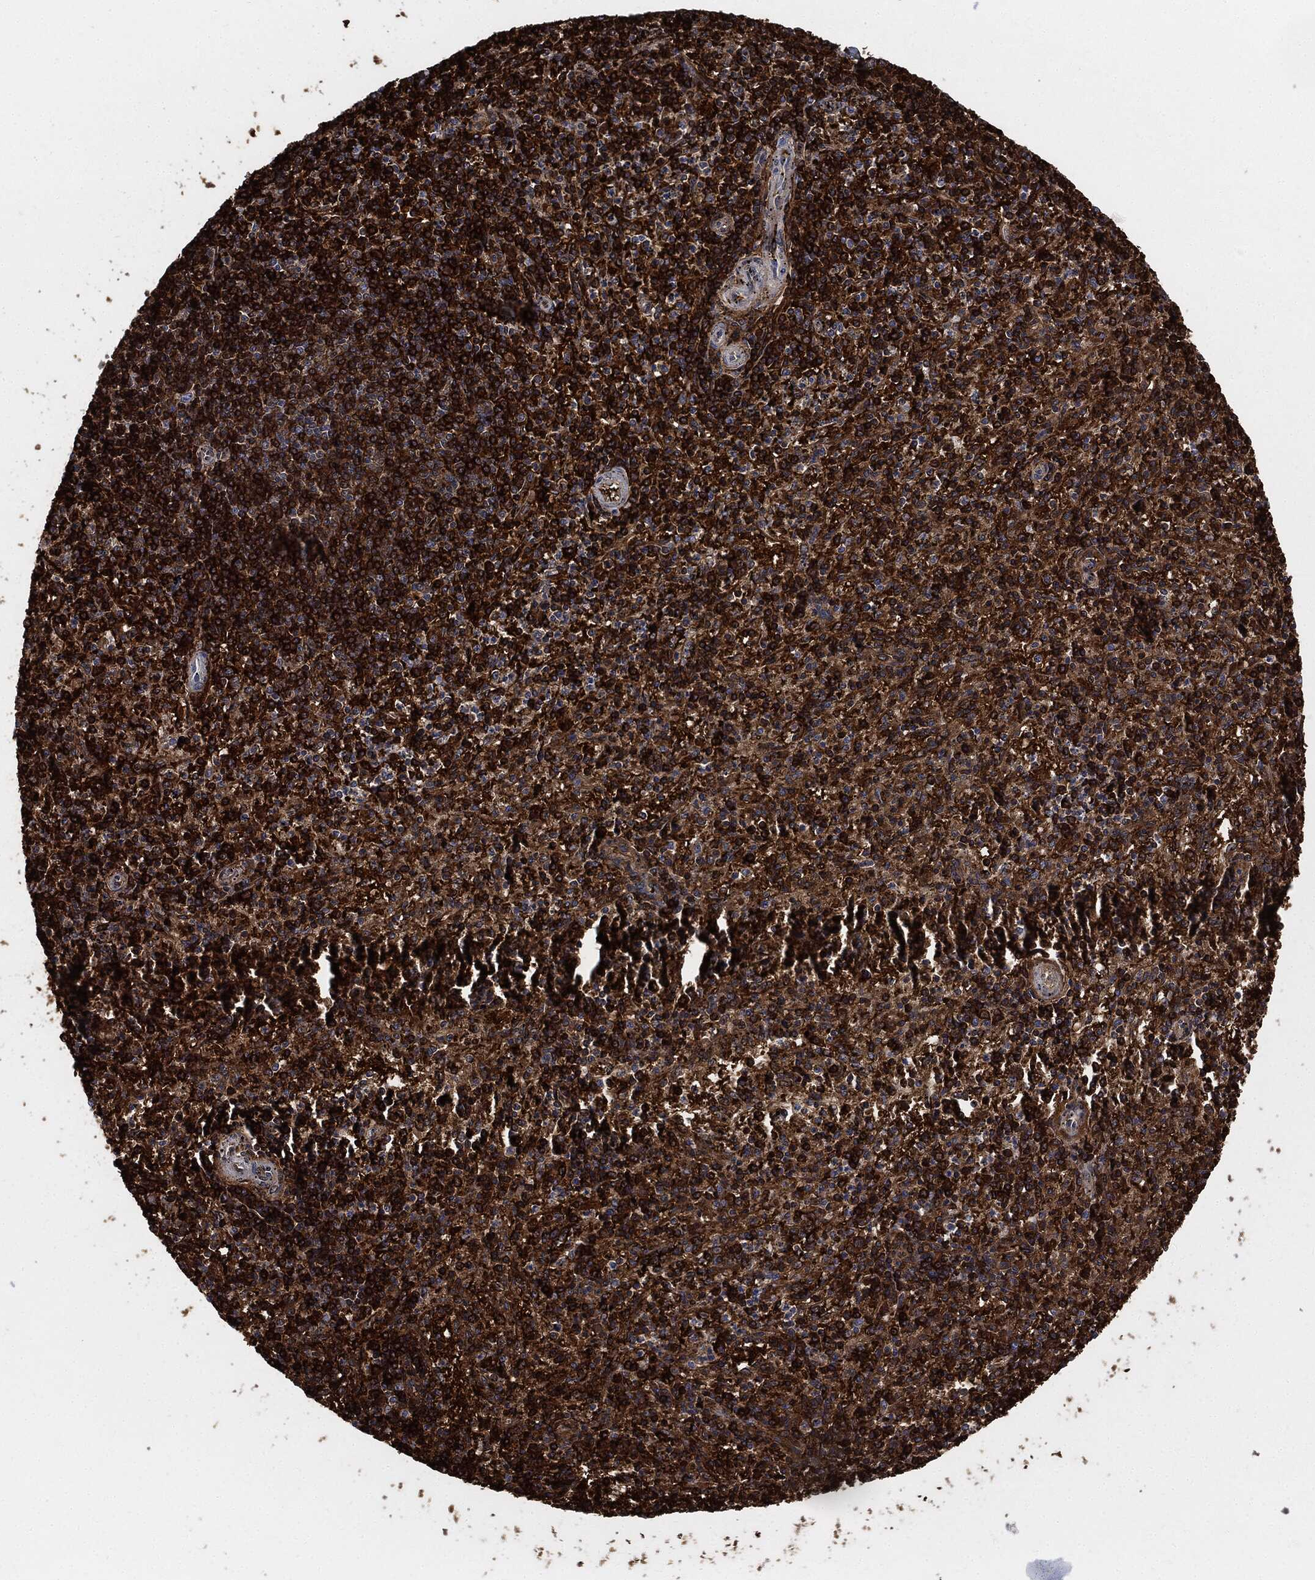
{"staining": {"intensity": "strong", "quantity": ">75%", "location": "cytoplasmic/membranous"}, "tissue": "spleen", "cell_type": "Cells in red pulp", "image_type": "normal", "snomed": [{"axis": "morphology", "description": "Normal tissue, NOS"}, {"axis": "topography", "description": "Spleen"}], "caption": "A histopathology image of human spleen stained for a protein demonstrates strong cytoplasmic/membranous brown staining in cells in red pulp.", "gene": "PRDX2", "patient": {"sex": "female", "age": 37}}